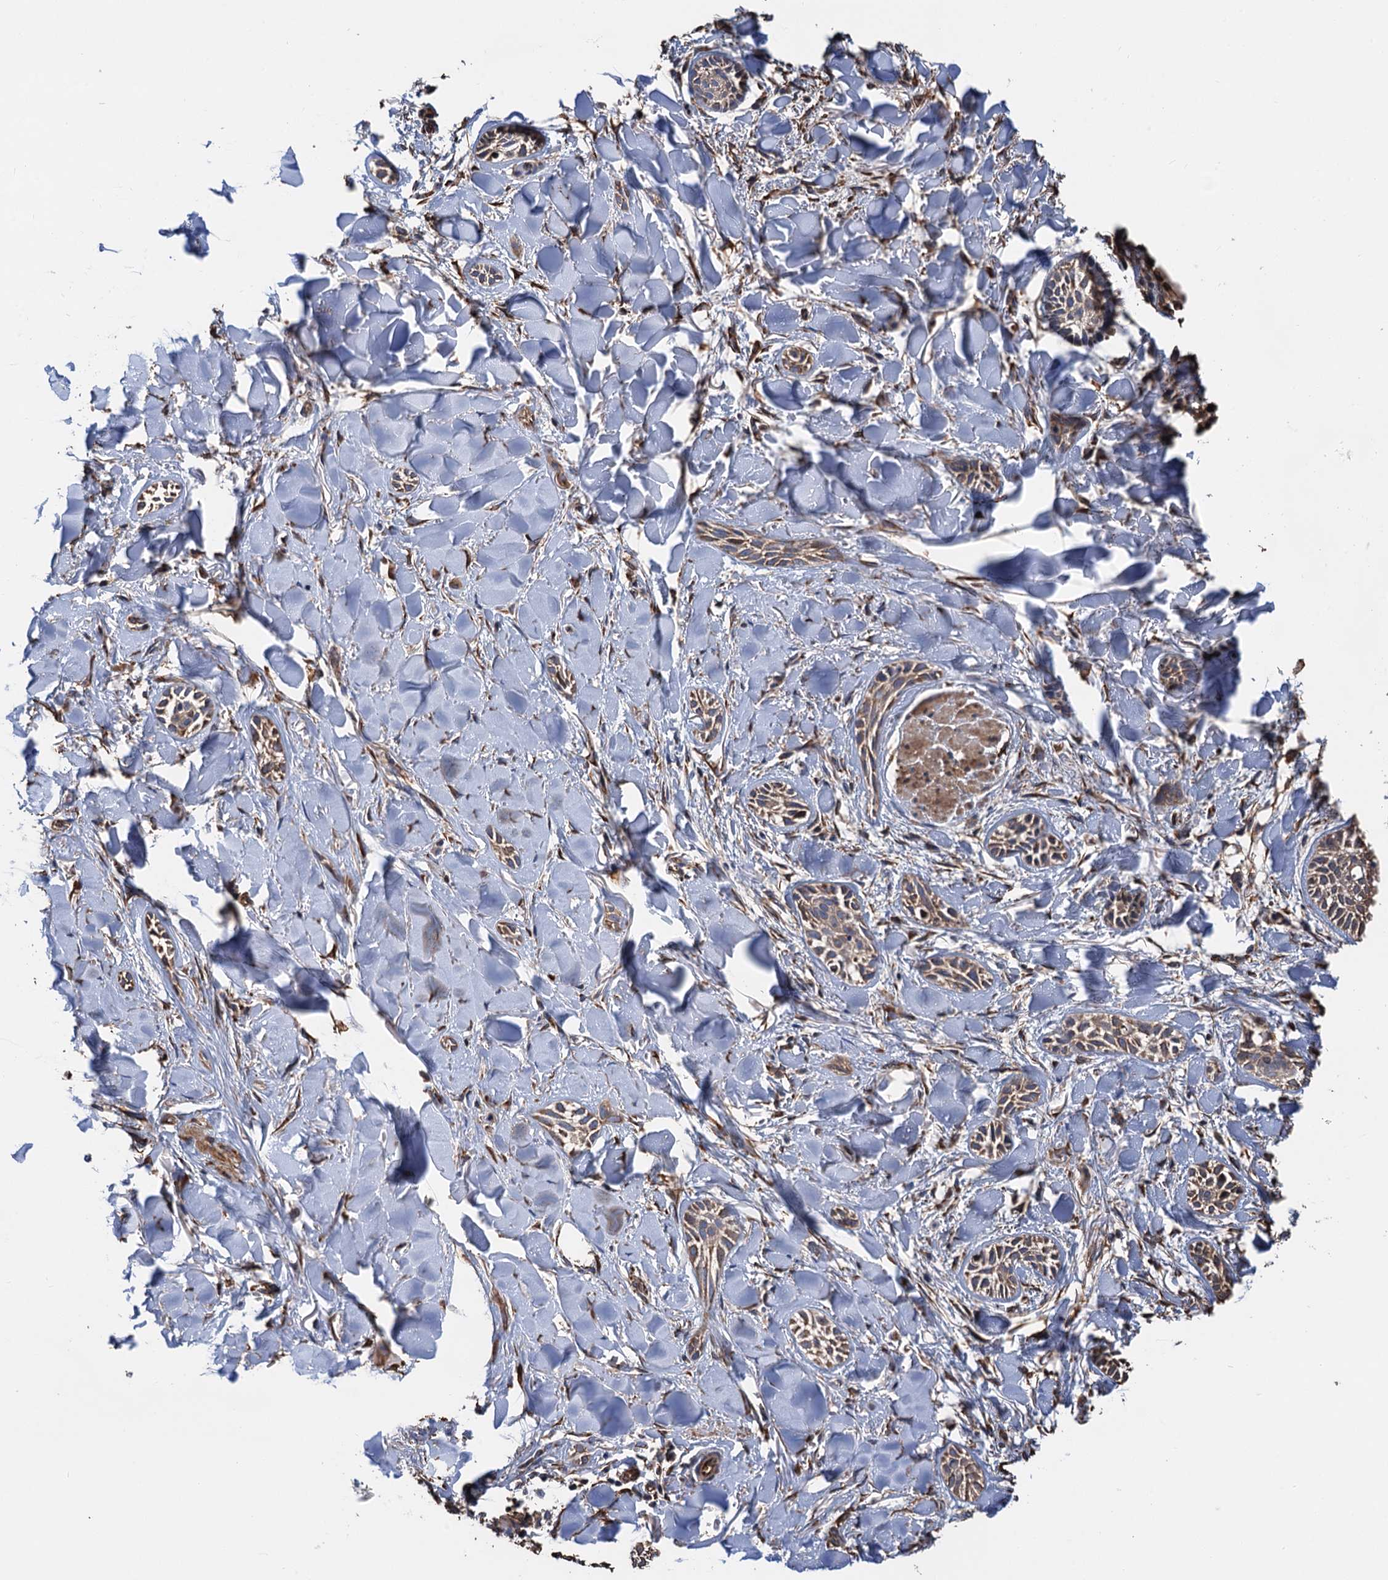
{"staining": {"intensity": "weak", "quantity": "25%-75%", "location": "cytoplasmic/membranous"}, "tissue": "skin cancer", "cell_type": "Tumor cells", "image_type": "cancer", "snomed": [{"axis": "morphology", "description": "Basal cell carcinoma"}, {"axis": "topography", "description": "Skin"}], "caption": "Skin cancer was stained to show a protein in brown. There is low levels of weak cytoplasmic/membranous staining in about 25%-75% of tumor cells. The protein of interest is stained brown, and the nuclei are stained in blue (DAB (3,3'-diaminobenzidine) IHC with brightfield microscopy, high magnification).", "gene": "CNNM1", "patient": {"sex": "female", "age": 59}}